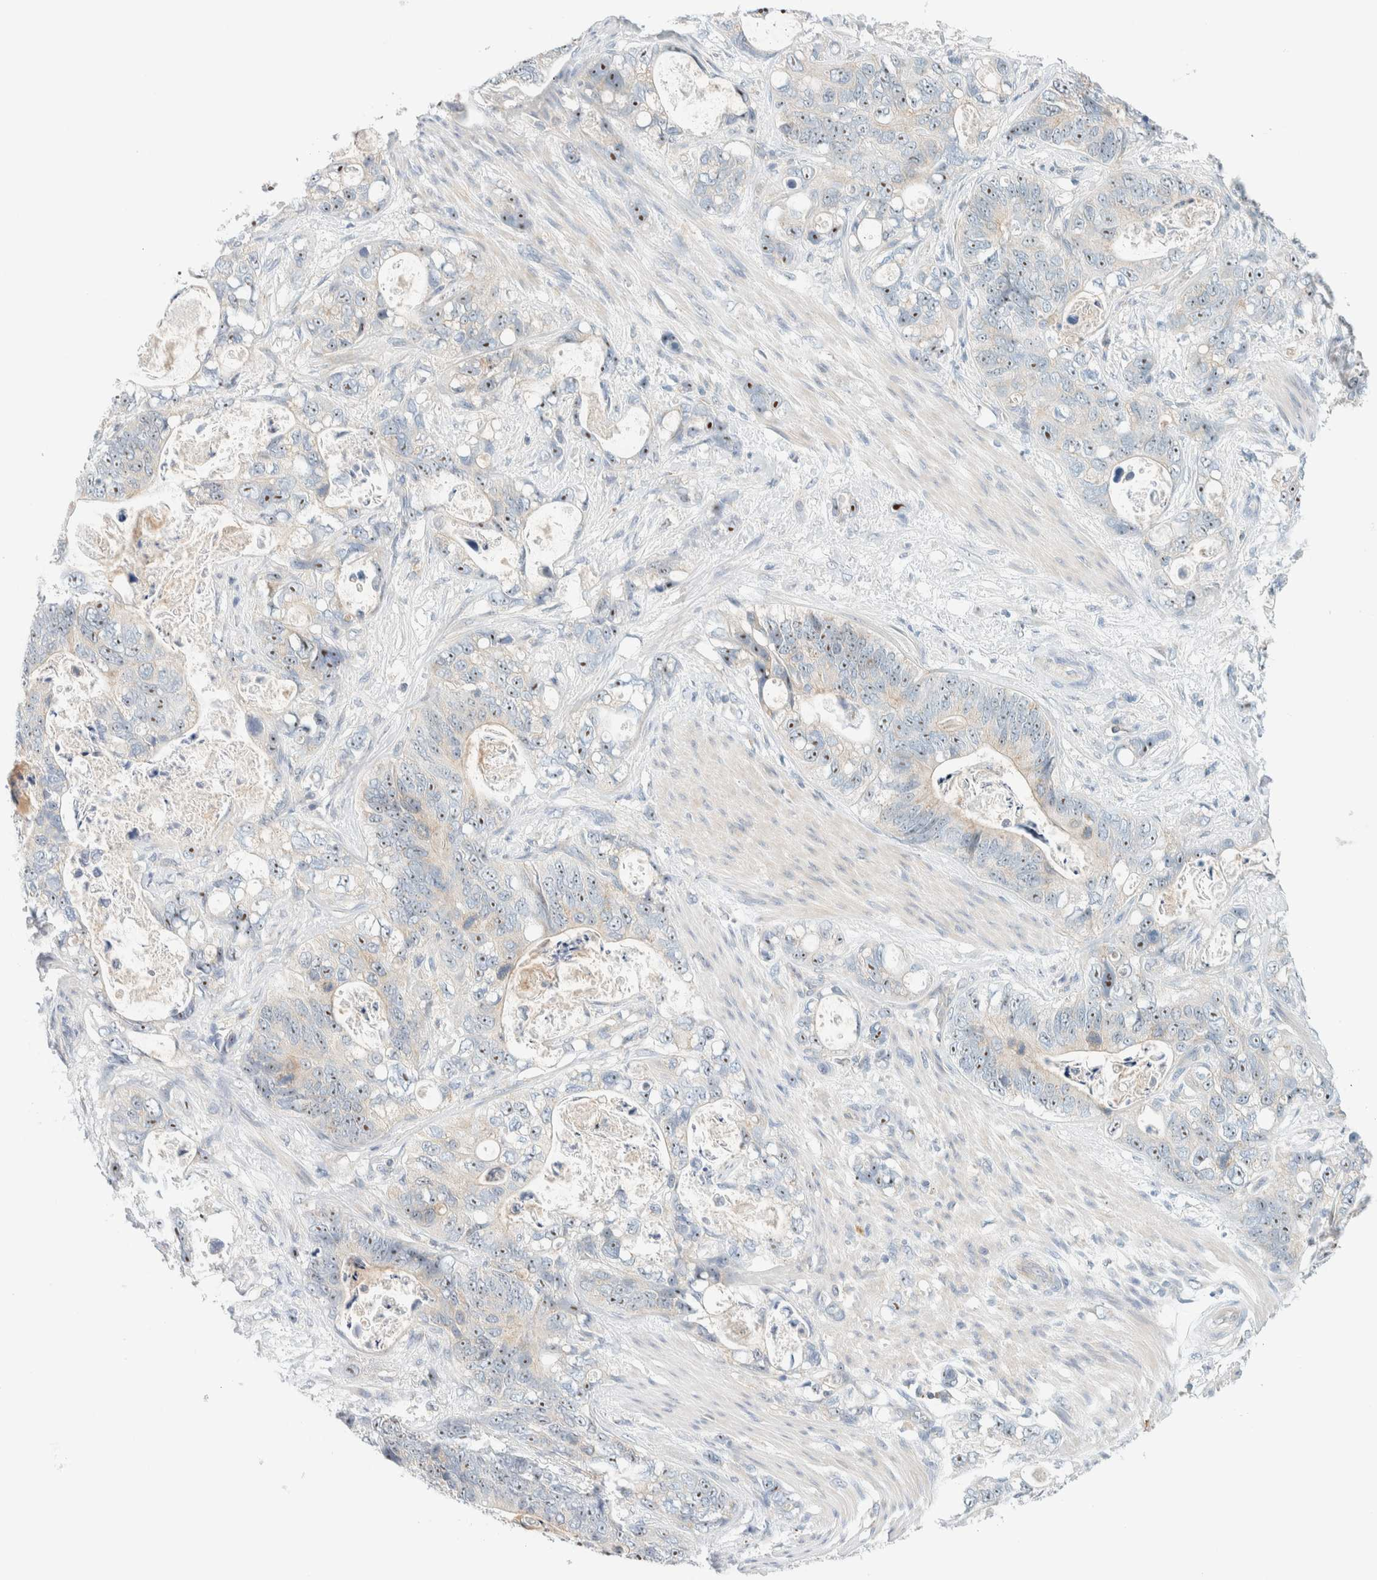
{"staining": {"intensity": "moderate", "quantity": ">75%", "location": "nuclear"}, "tissue": "stomach cancer", "cell_type": "Tumor cells", "image_type": "cancer", "snomed": [{"axis": "morphology", "description": "Normal tissue, NOS"}, {"axis": "morphology", "description": "Adenocarcinoma, NOS"}, {"axis": "topography", "description": "Stomach"}], "caption": "Human stomach cancer (adenocarcinoma) stained with a brown dye reveals moderate nuclear positive expression in about >75% of tumor cells.", "gene": "NDE1", "patient": {"sex": "female", "age": 89}}